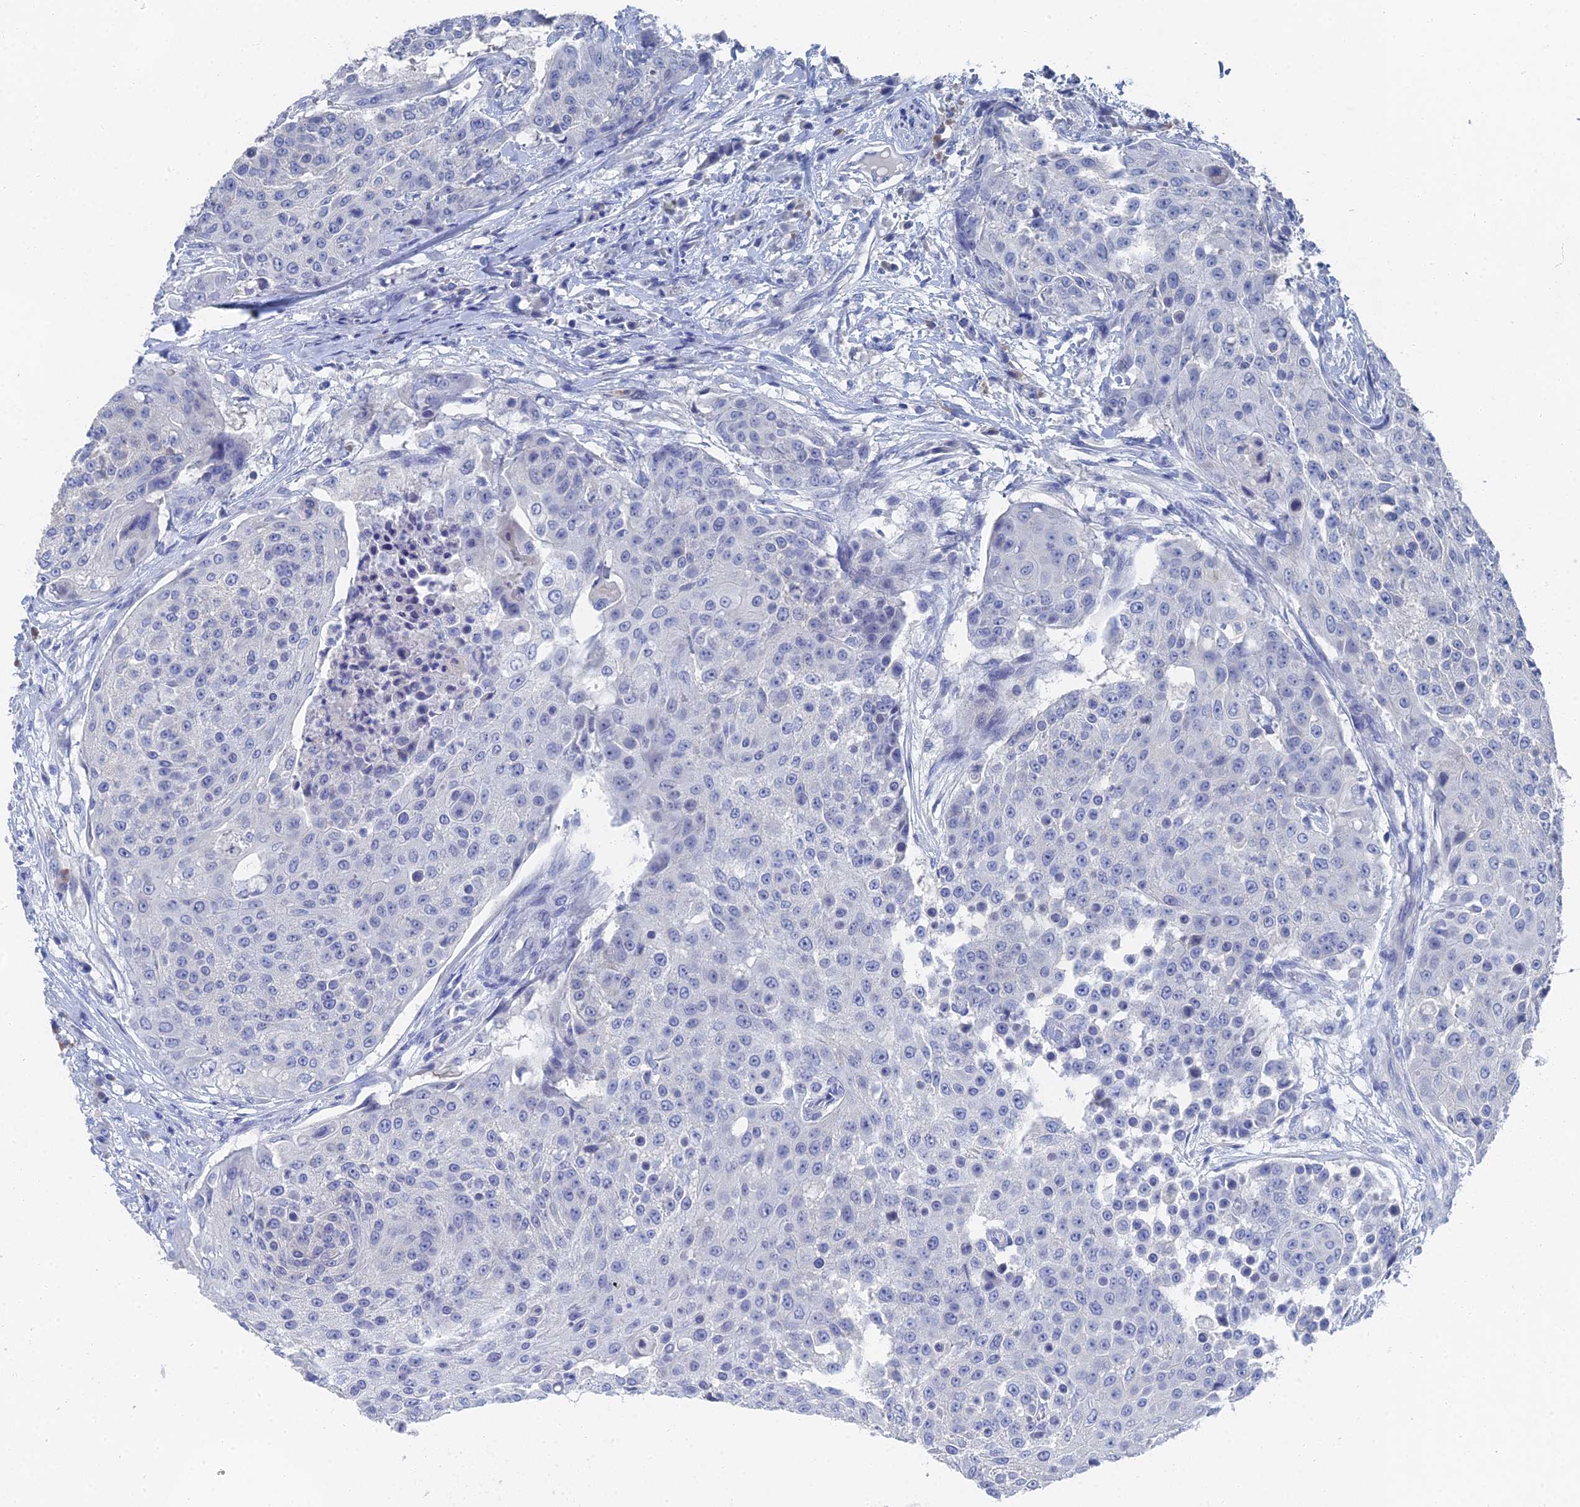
{"staining": {"intensity": "negative", "quantity": "none", "location": "none"}, "tissue": "urothelial cancer", "cell_type": "Tumor cells", "image_type": "cancer", "snomed": [{"axis": "morphology", "description": "Urothelial carcinoma, High grade"}, {"axis": "topography", "description": "Urinary bladder"}], "caption": "Image shows no significant protein staining in tumor cells of urothelial carcinoma (high-grade).", "gene": "GFAP", "patient": {"sex": "female", "age": 63}}